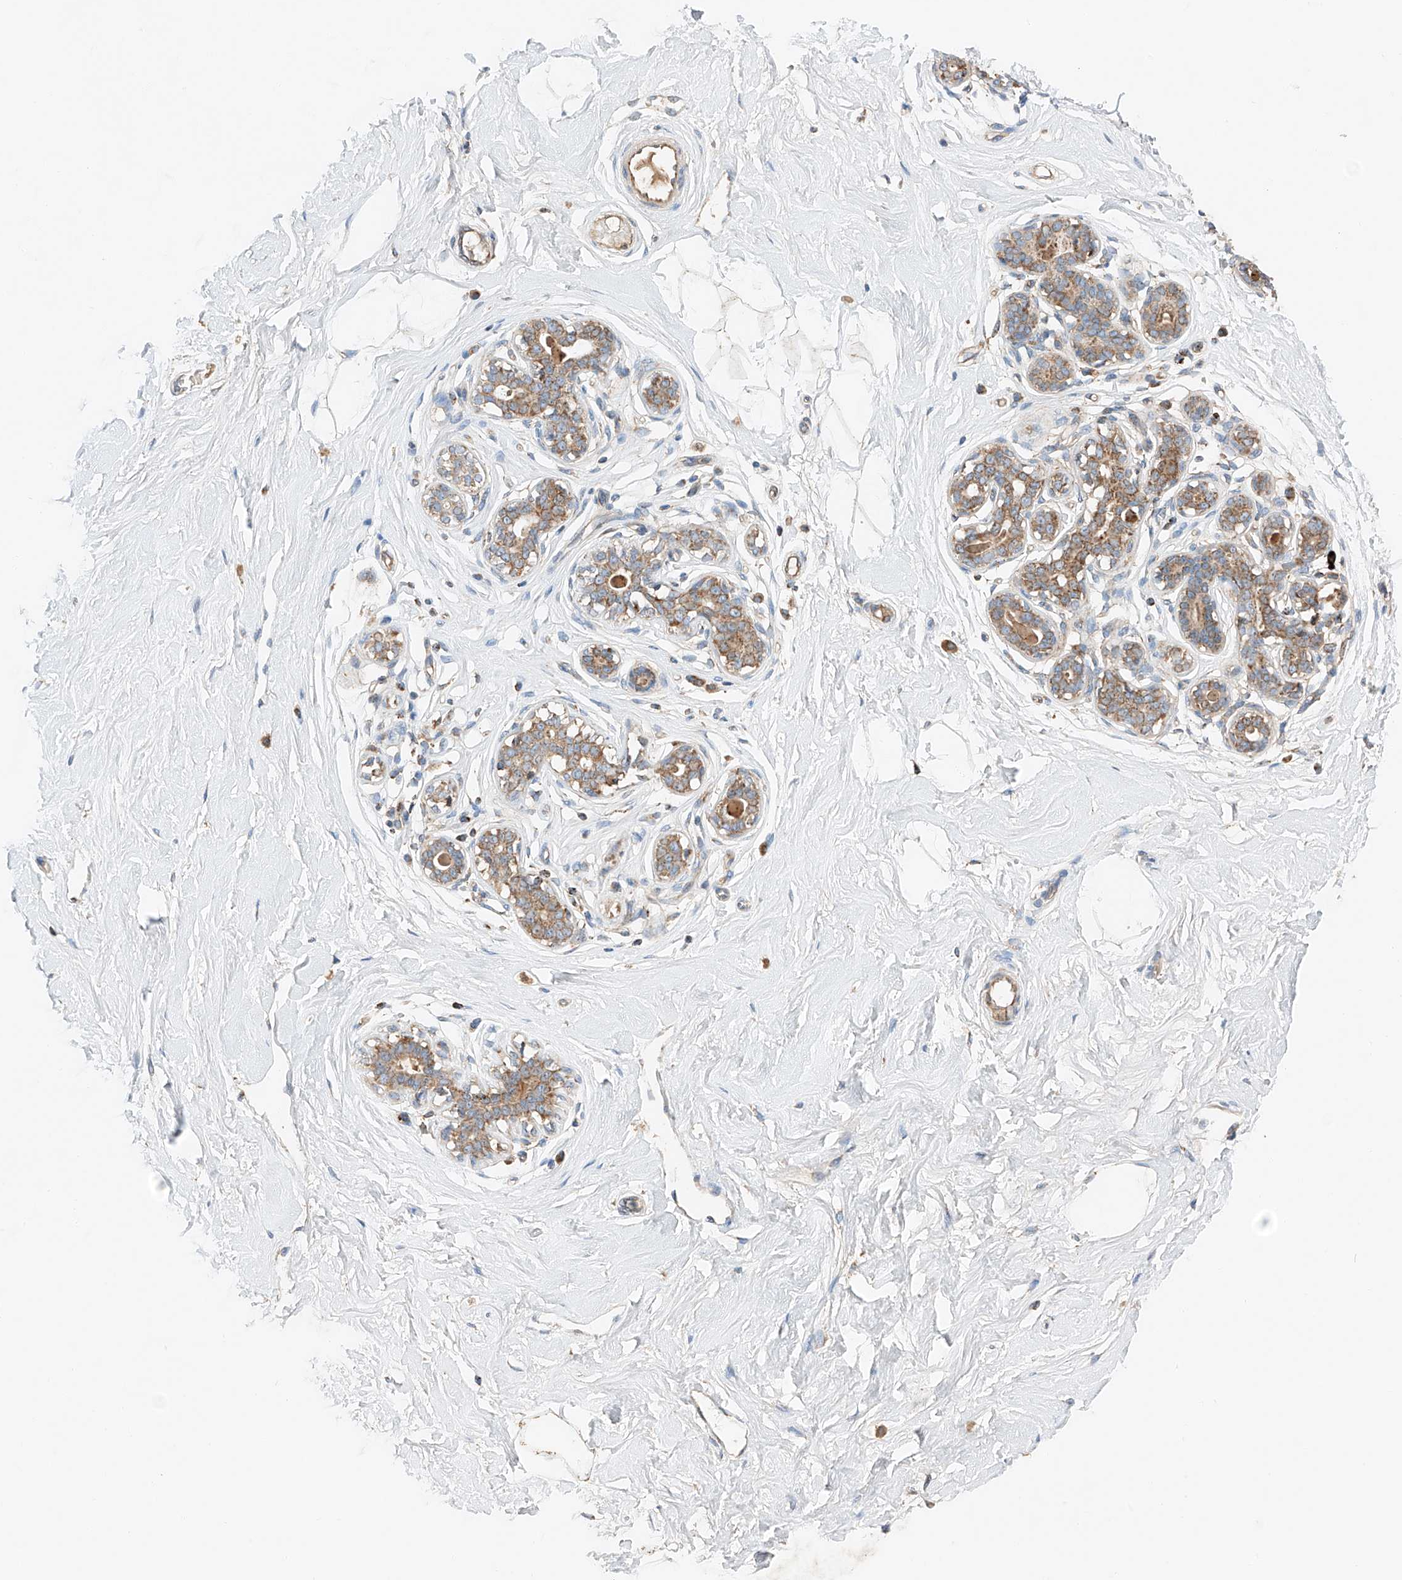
{"staining": {"intensity": "negative", "quantity": "none", "location": "none"}, "tissue": "breast", "cell_type": "Adipocytes", "image_type": "normal", "snomed": [{"axis": "morphology", "description": "Normal tissue, NOS"}, {"axis": "morphology", "description": "Adenoma, NOS"}, {"axis": "topography", "description": "Breast"}], "caption": "Micrograph shows no protein staining in adipocytes of normal breast.", "gene": "RUSC1", "patient": {"sex": "female", "age": 23}}